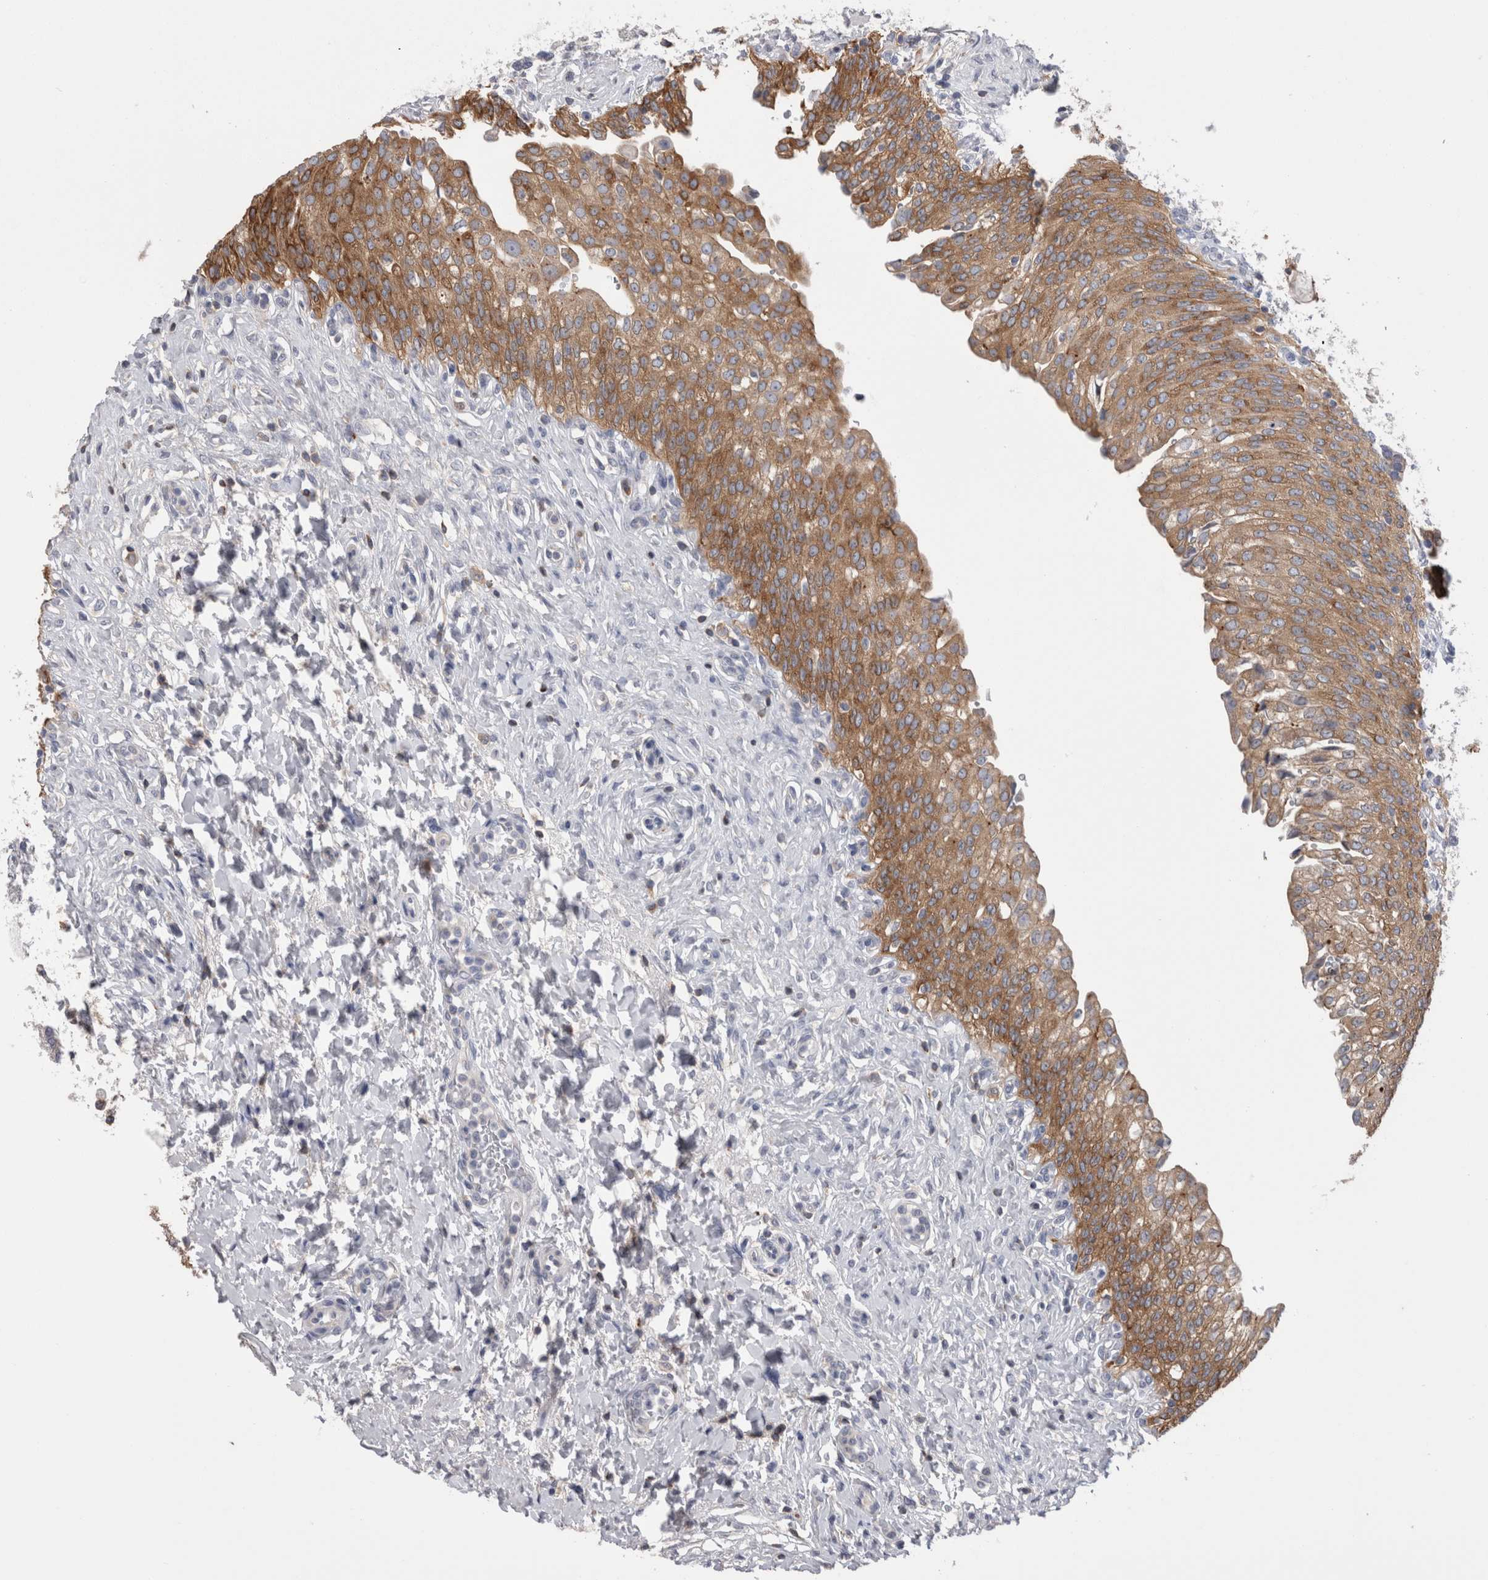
{"staining": {"intensity": "moderate", "quantity": ">75%", "location": "cytoplasmic/membranous"}, "tissue": "urinary bladder", "cell_type": "Urothelial cells", "image_type": "normal", "snomed": [{"axis": "morphology", "description": "Urothelial carcinoma, High grade"}, {"axis": "topography", "description": "Urinary bladder"}], "caption": "A medium amount of moderate cytoplasmic/membranous expression is identified in about >75% of urothelial cells in unremarkable urinary bladder.", "gene": "DCTN6", "patient": {"sex": "male", "age": 46}}